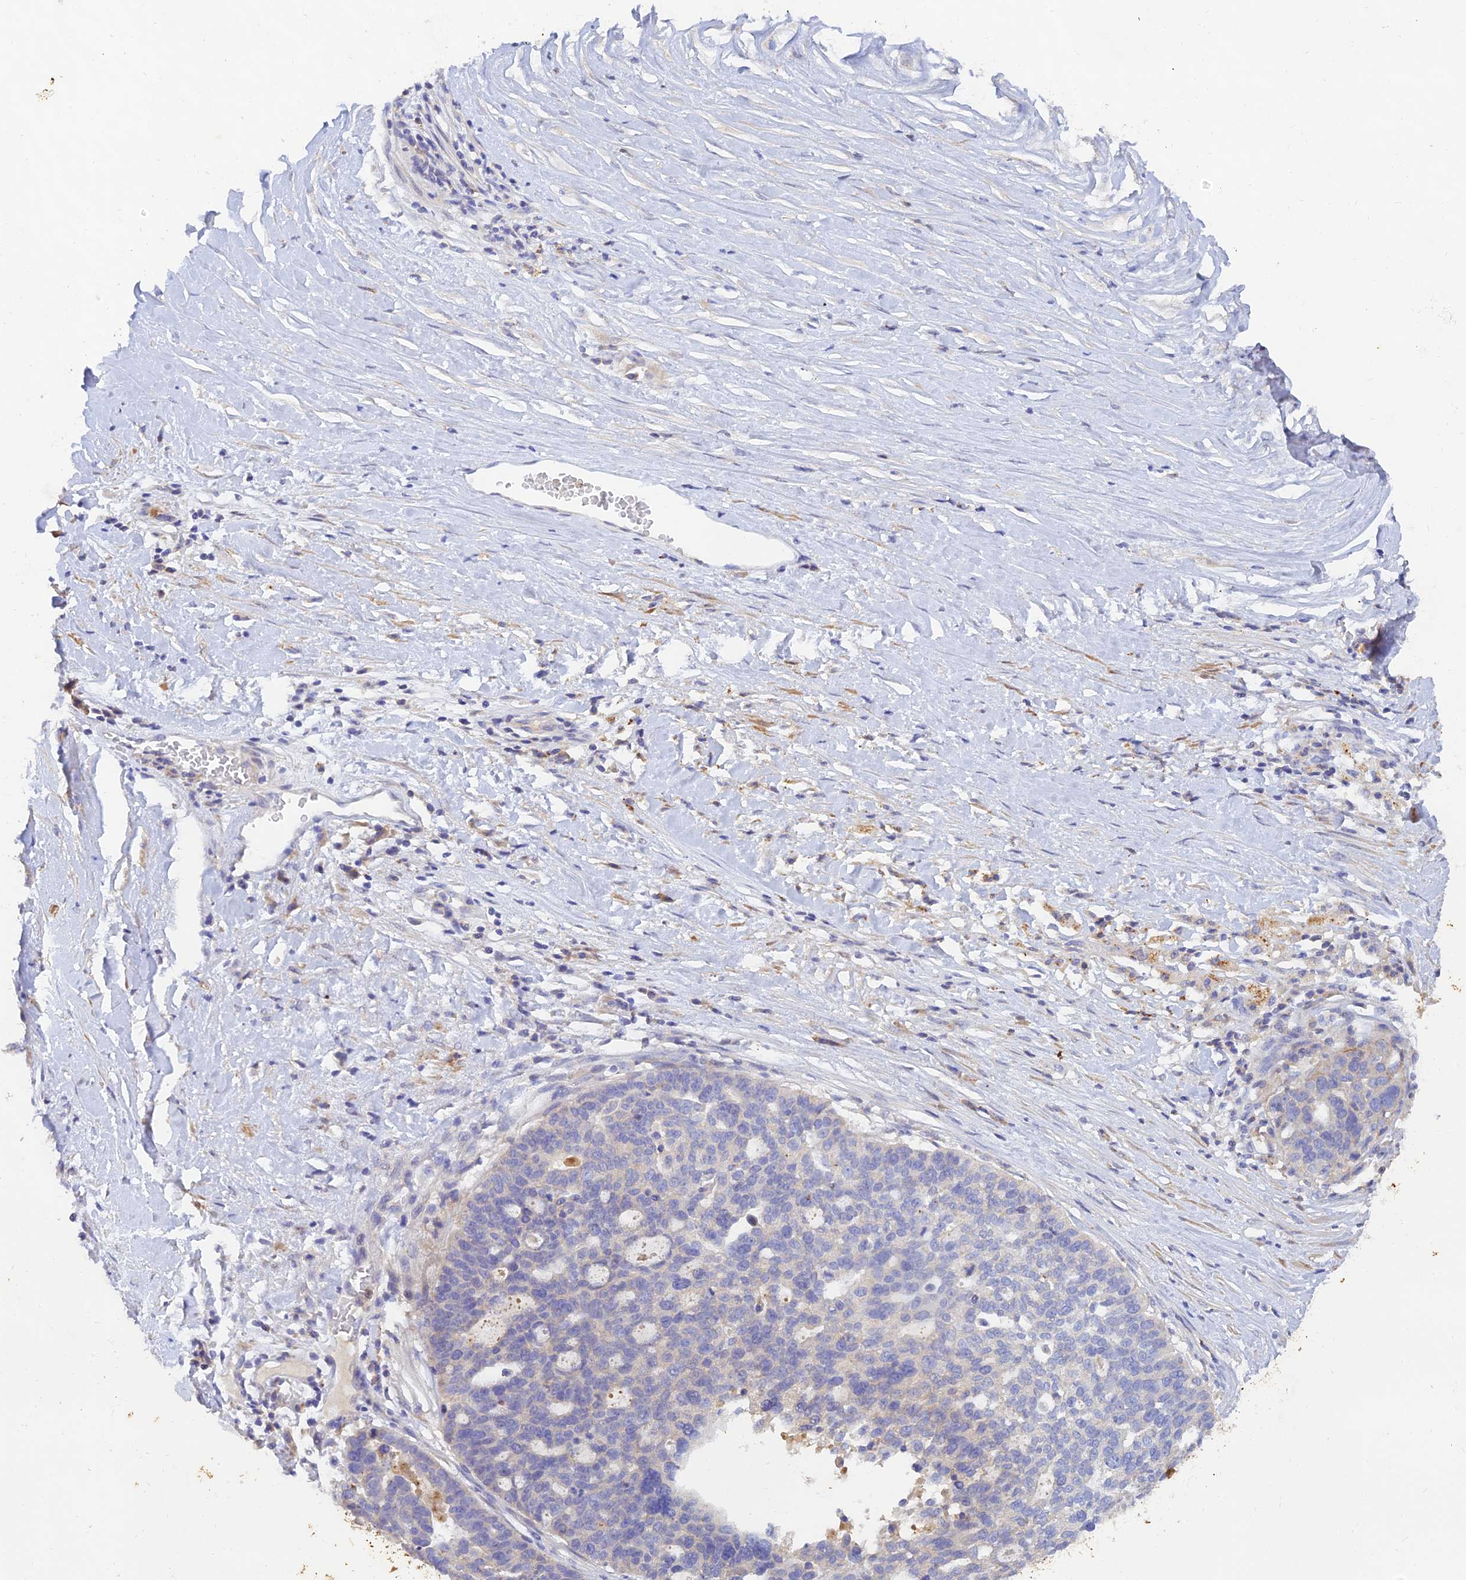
{"staining": {"intensity": "negative", "quantity": "none", "location": "none"}, "tissue": "ovarian cancer", "cell_type": "Tumor cells", "image_type": "cancer", "snomed": [{"axis": "morphology", "description": "Cystadenocarcinoma, serous, NOS"}, {"axis": "topography", "description": "Ovary"}], "caption": "Ovarian serous cystadenocarcinoma stained for a protein using immunohistochemistry demonstrates no positivity tumor cells.", "gene": "ACSM5", "patient": {"sex": "female", "age": 59}}